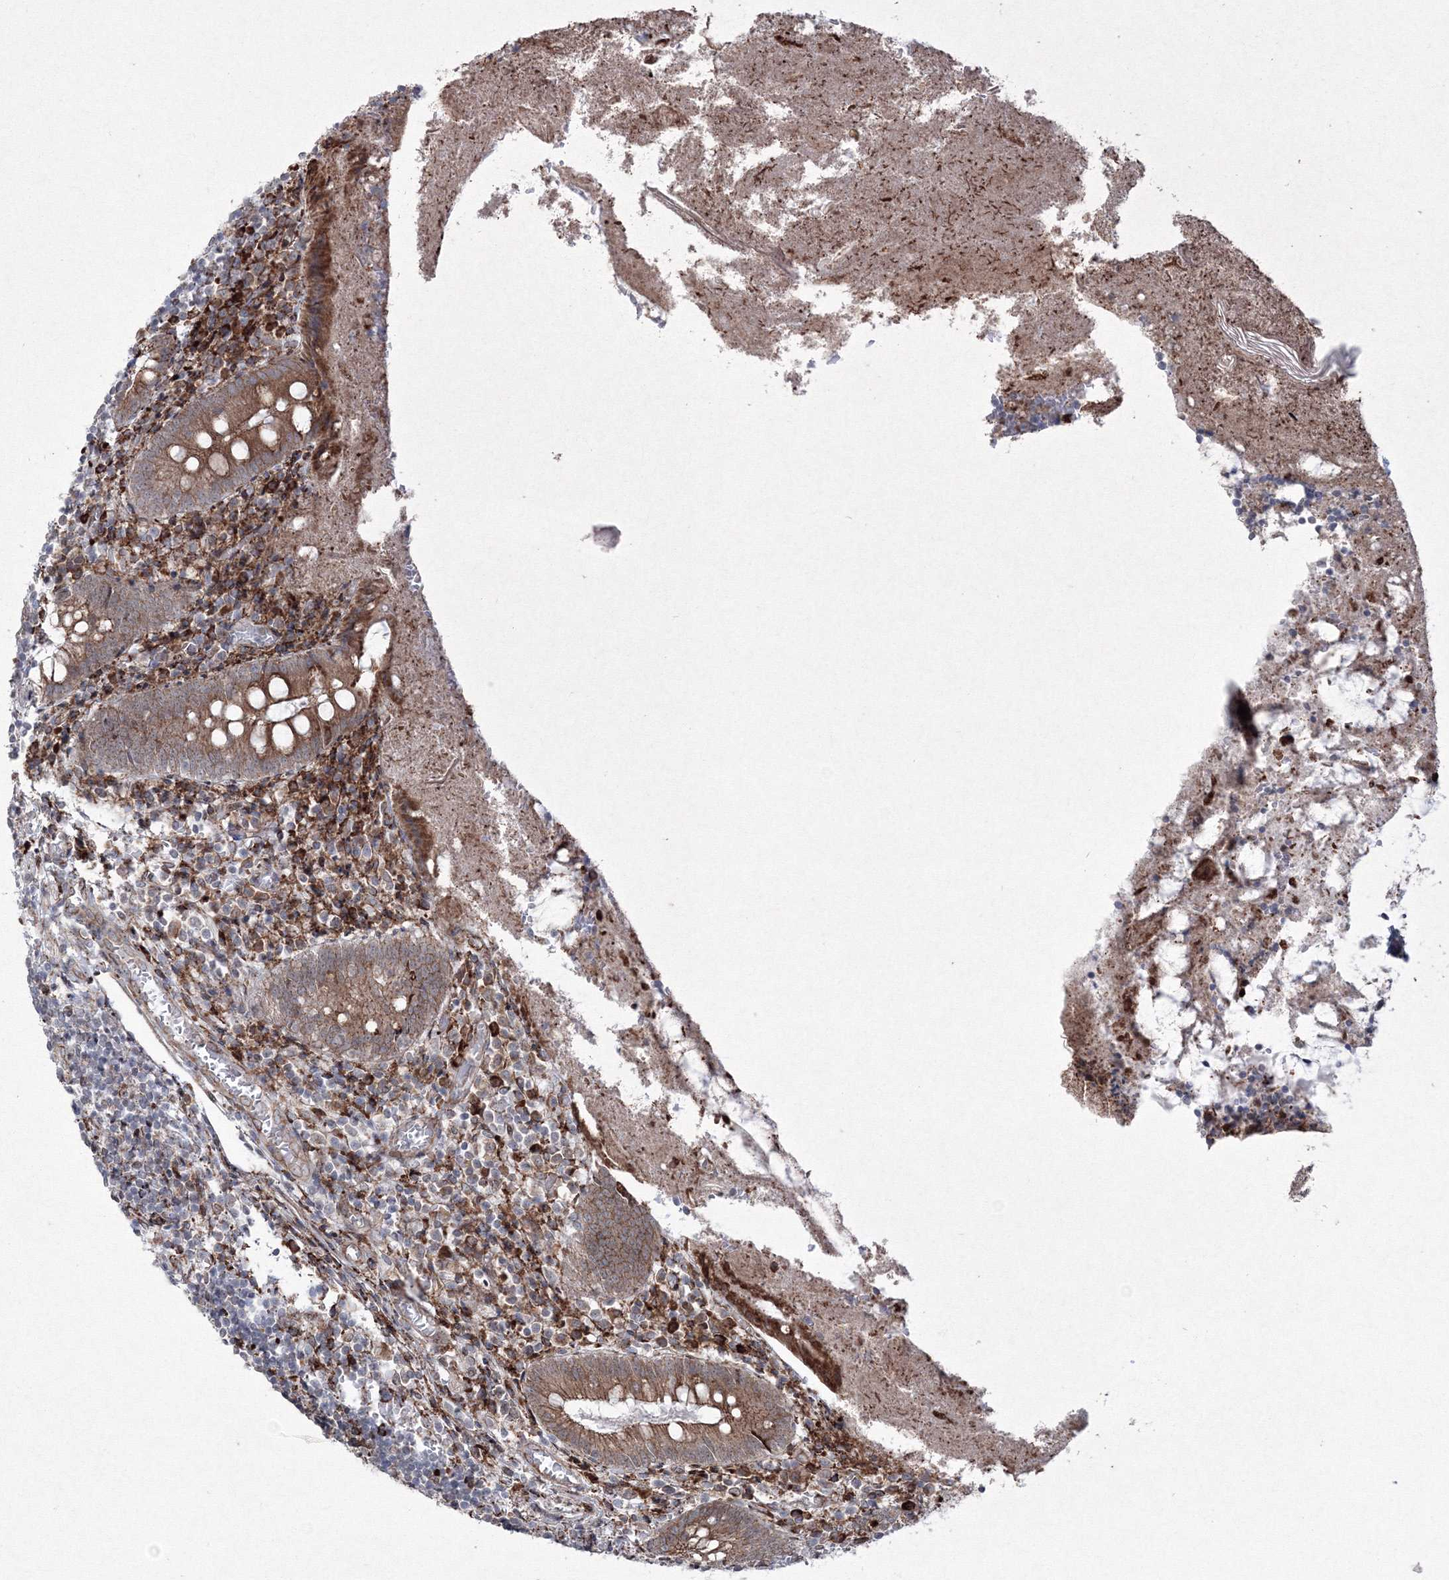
{"staining": {"intensity": "moderate", "quantity": ">75%", "location": "cytoplasmic/membranous"}, "tissue": "appendix", "cell_type": "Glandular cells", "image_type": "normal", "snomed": [{"axis": "morphology", "description": "Normal tissue, NOS"}, {"axis": "topography", "description": "Appendix"}], "caption": "Brown immunohistochemical staining in unremarkable appendix reveals moderate cytoplasmic/membranous expression in approximately >75% of glandular cells. (brown staining indicates protein expression, while blue staining denotes nuclei).", "gene": "EFCAB12", "patient": {"sex": "female", "age": 17}}